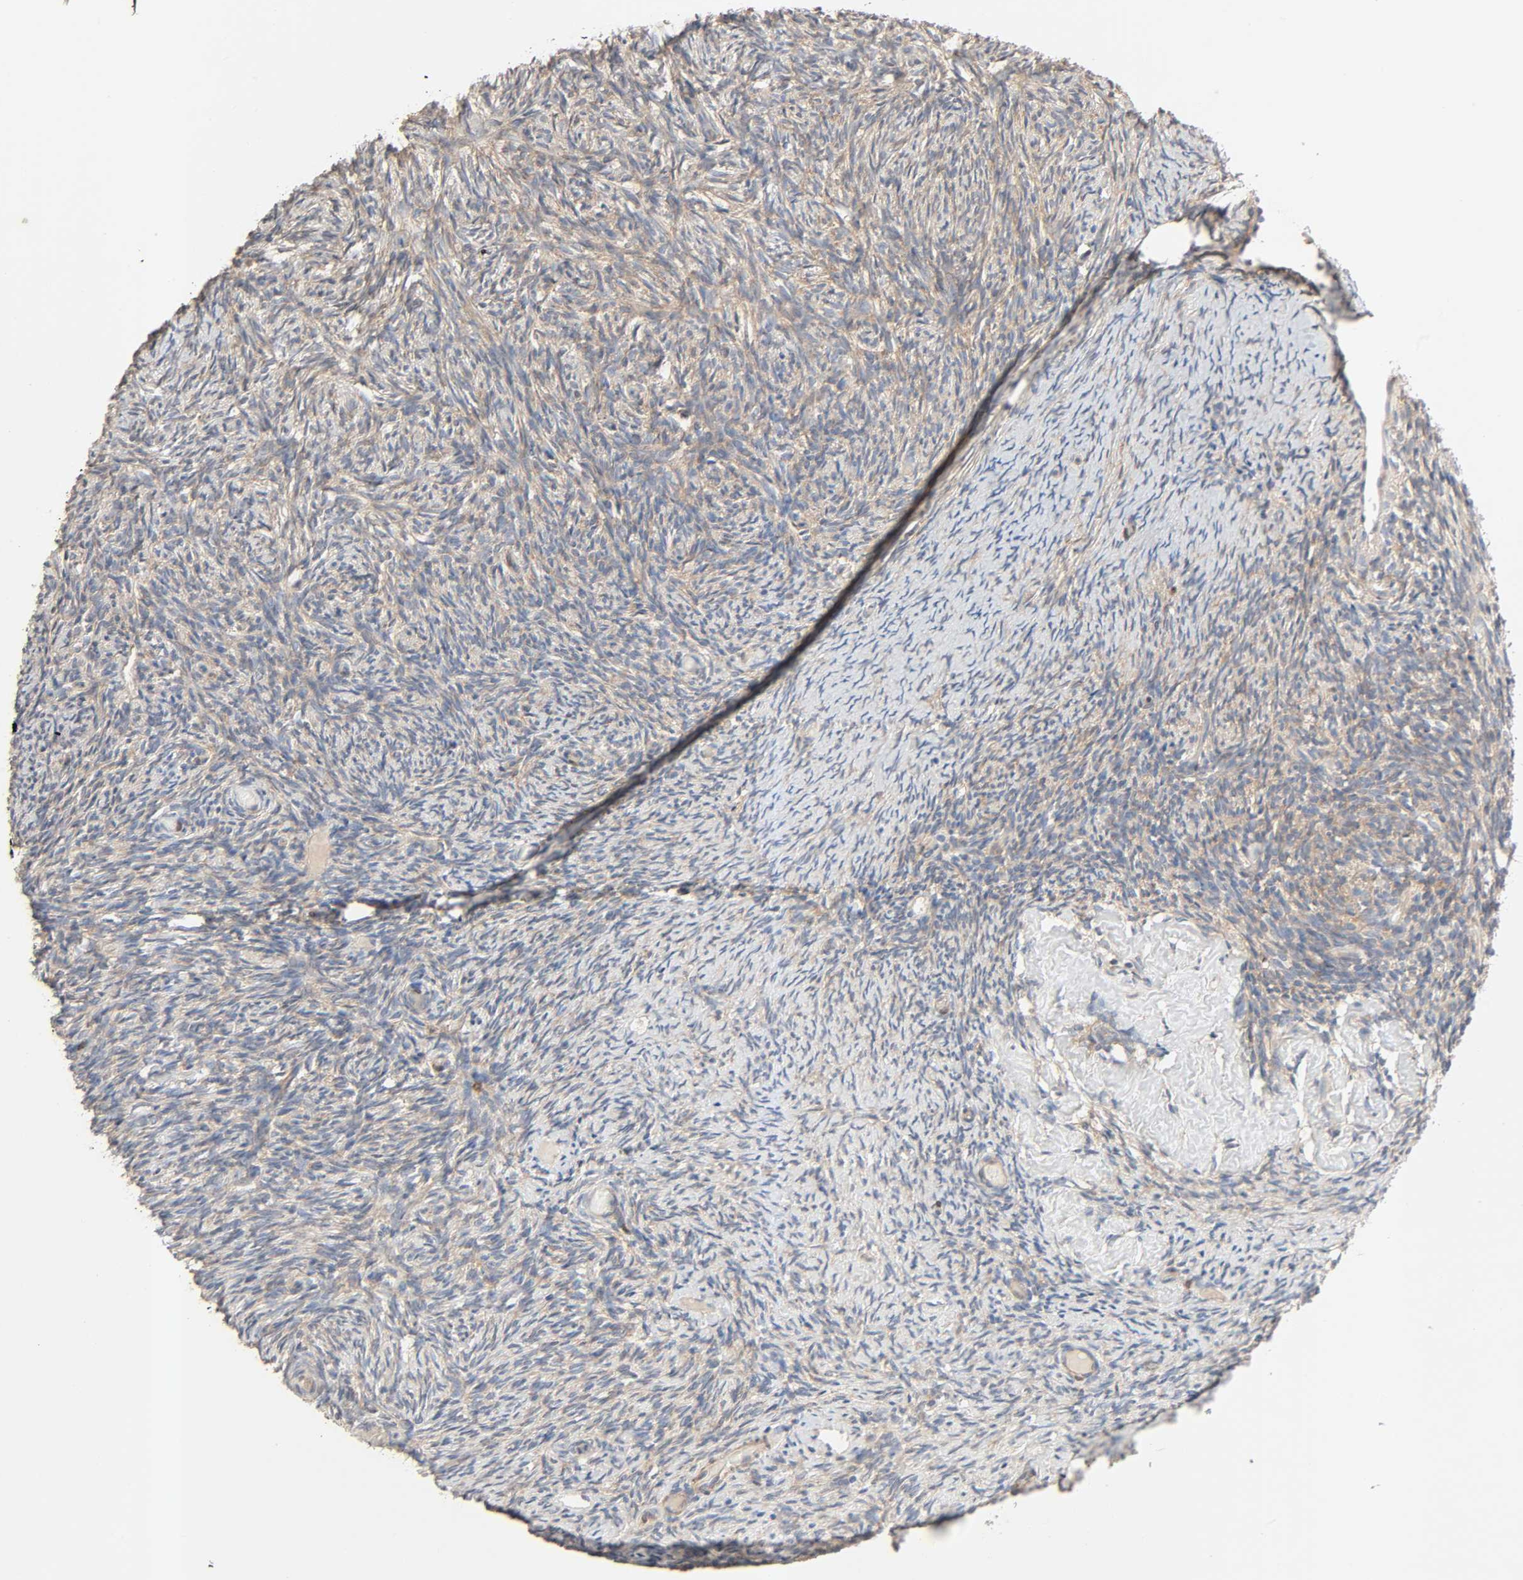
{"staining": {"intensity": "negative", "quantity": "none", "location": "none"}, "tissue": "ovary", "cell_type": "Follicle cells", "image_type": "normal", "snomed": [{"axis": "morphology", "description": "Normal tissue, NOS"}, {"axis": "topography", "description": "Ovary"}], "caption": "An image of ovary stained for a protein shows no brown staining in follicle cells. (DAB (3,3'-diaminobenzidine) immunohistochemistry (IHC), high magnification).", "gene": "PTK2", "patient": {"sex": "female", "age": 60}}